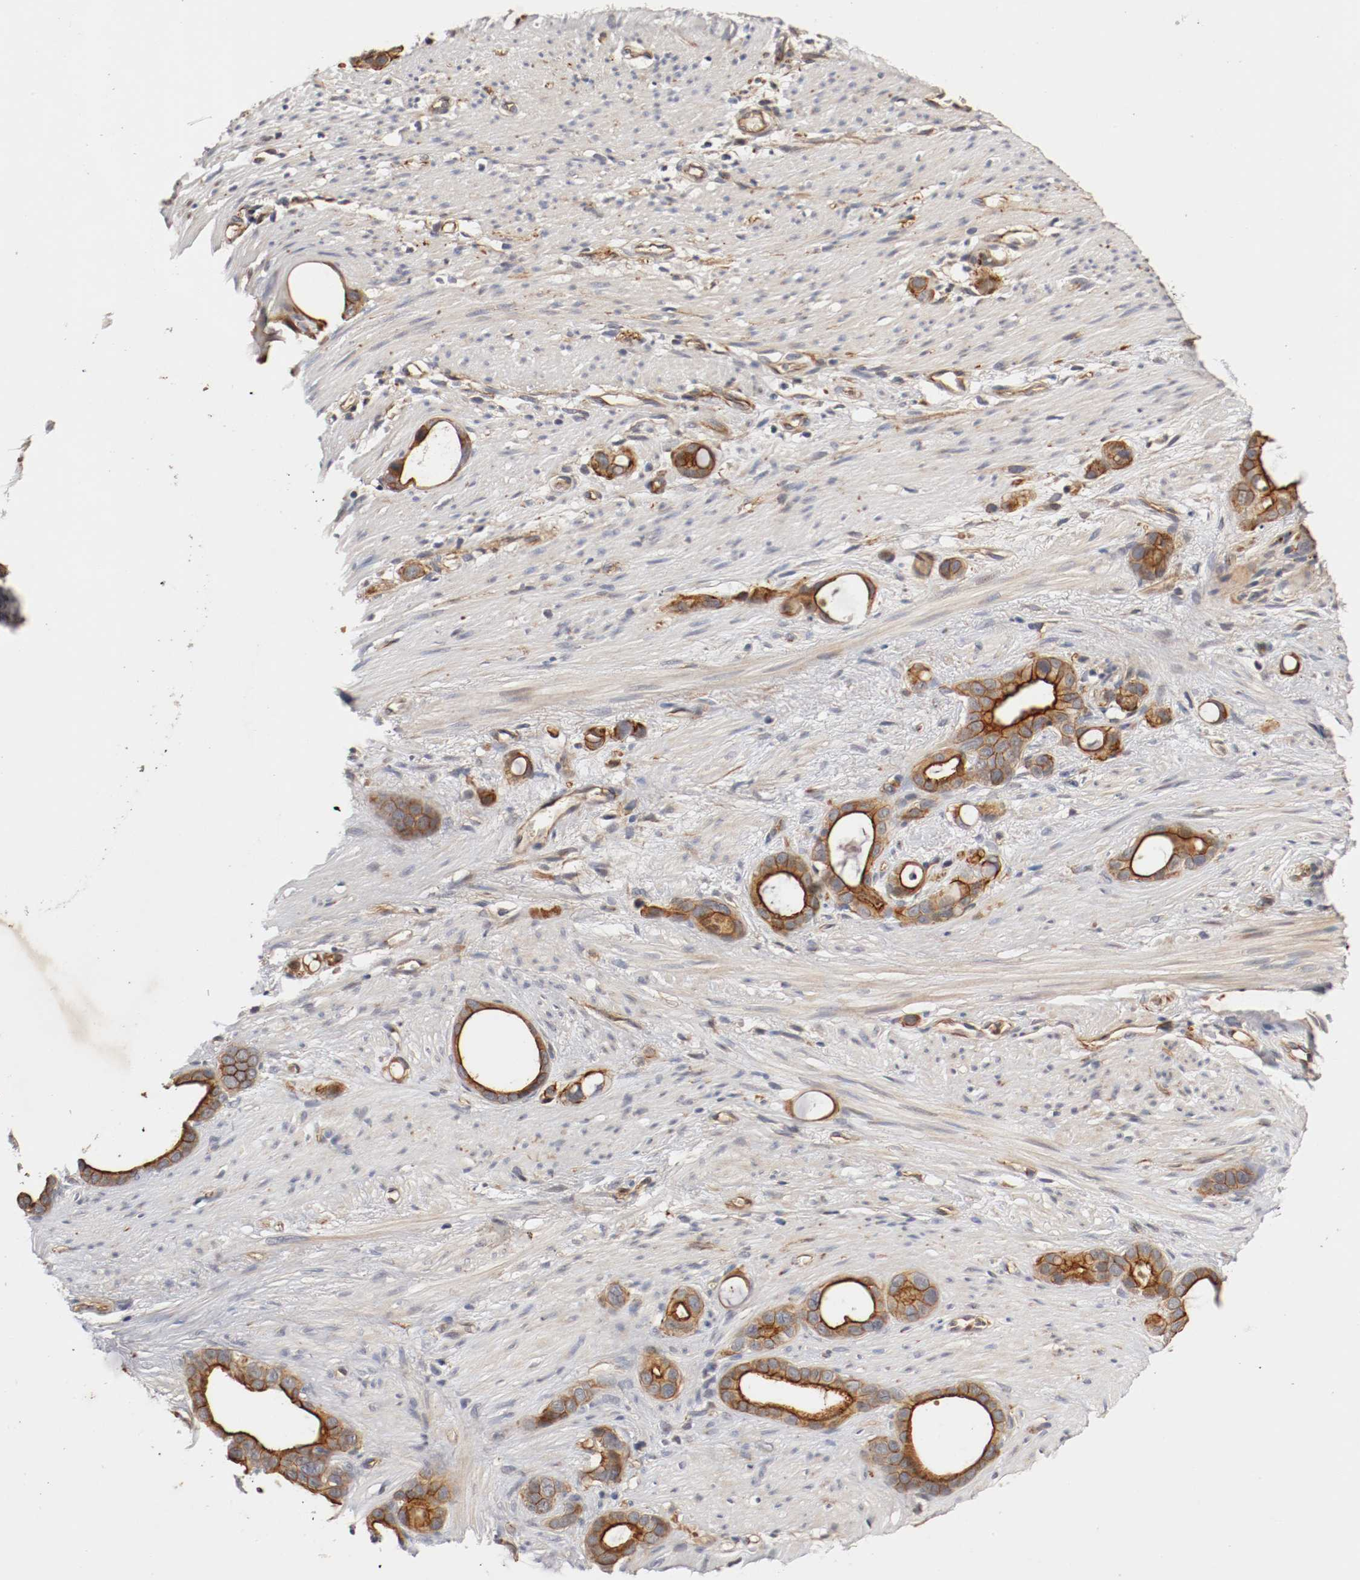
{"staining": {"intensity": "strong", "quantity": ">75%", "location": "cytoplasmic/membranous"}, "tissue": "stomach cancer", "cell_type": "Tumor cells", "image_type": "cancer", "snomed": [{"axis": "morphology", "description": "Adenocarcinoma, NOS"}, {"axis": "topography", "description": "Stomach"}], "caption": "Immunohistochemical staining of human adenocarcinoma (stomach) demonstrates strong cytoplasmic/membranous protein staining in about >75% of tumor cells. Ihc stains the protein in brown and the nuclei are stained blue.", "gene": "TYK2", "patient": {"sex": "female", "age": 75}}